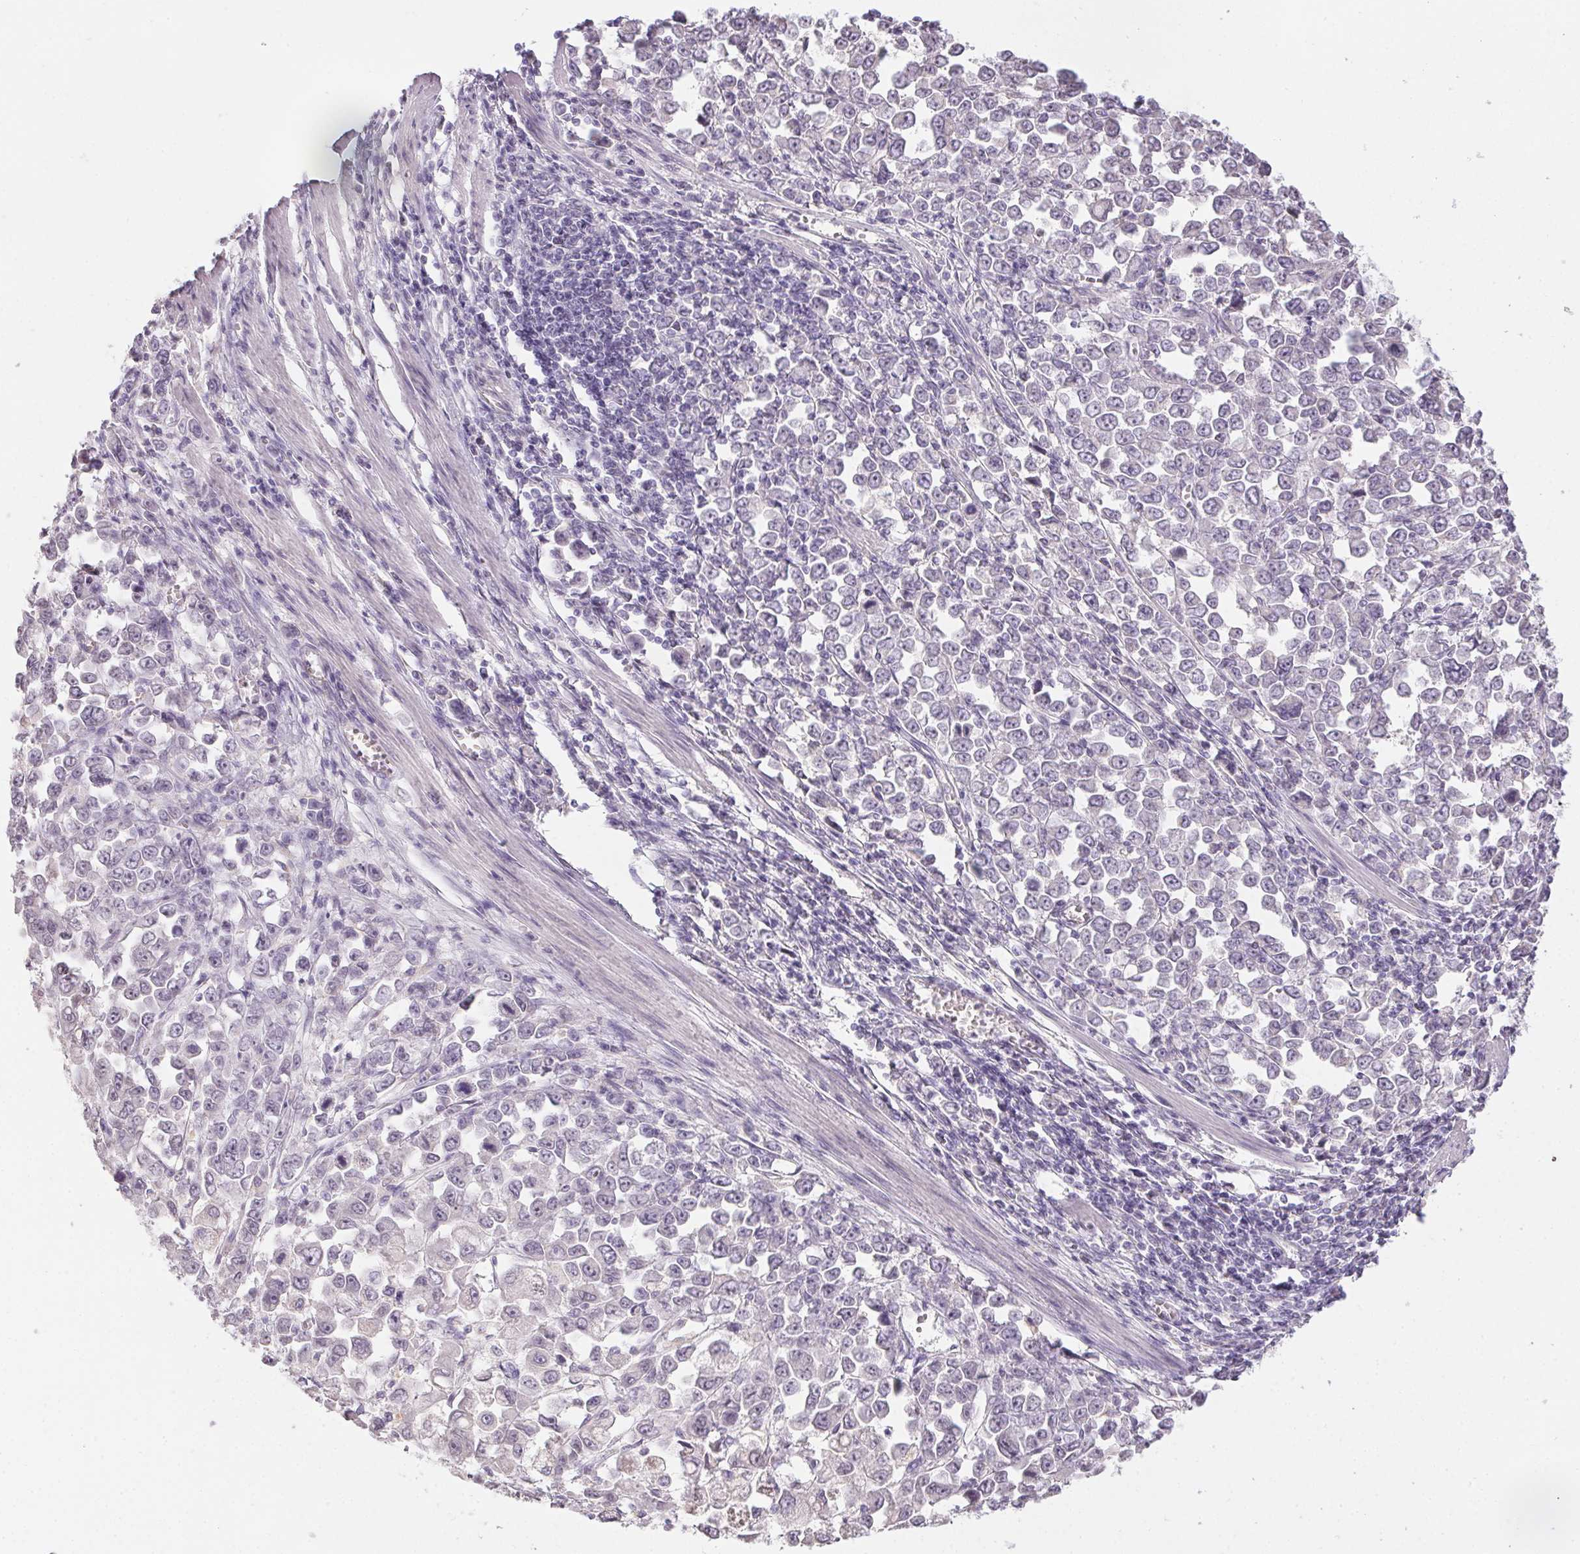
{"staining": {"intensity": "negative", "quantity": "none", "location": "none"}, "tissue": "stomach cancer", "cell_type": "Tumor cells", "image_type": "cancer", "snomed": [{"axis": "morphology", "description": "Adenocarcinoma, NOS"}, {"axis": "topography", "description": "Stomach, upper"}], "caption": "There is no significant positivity in tumor cells of stomach cancer (adenocarcinoma).", "gene": "CTCFL", "patient": {"sex": "male", "age": 70}}